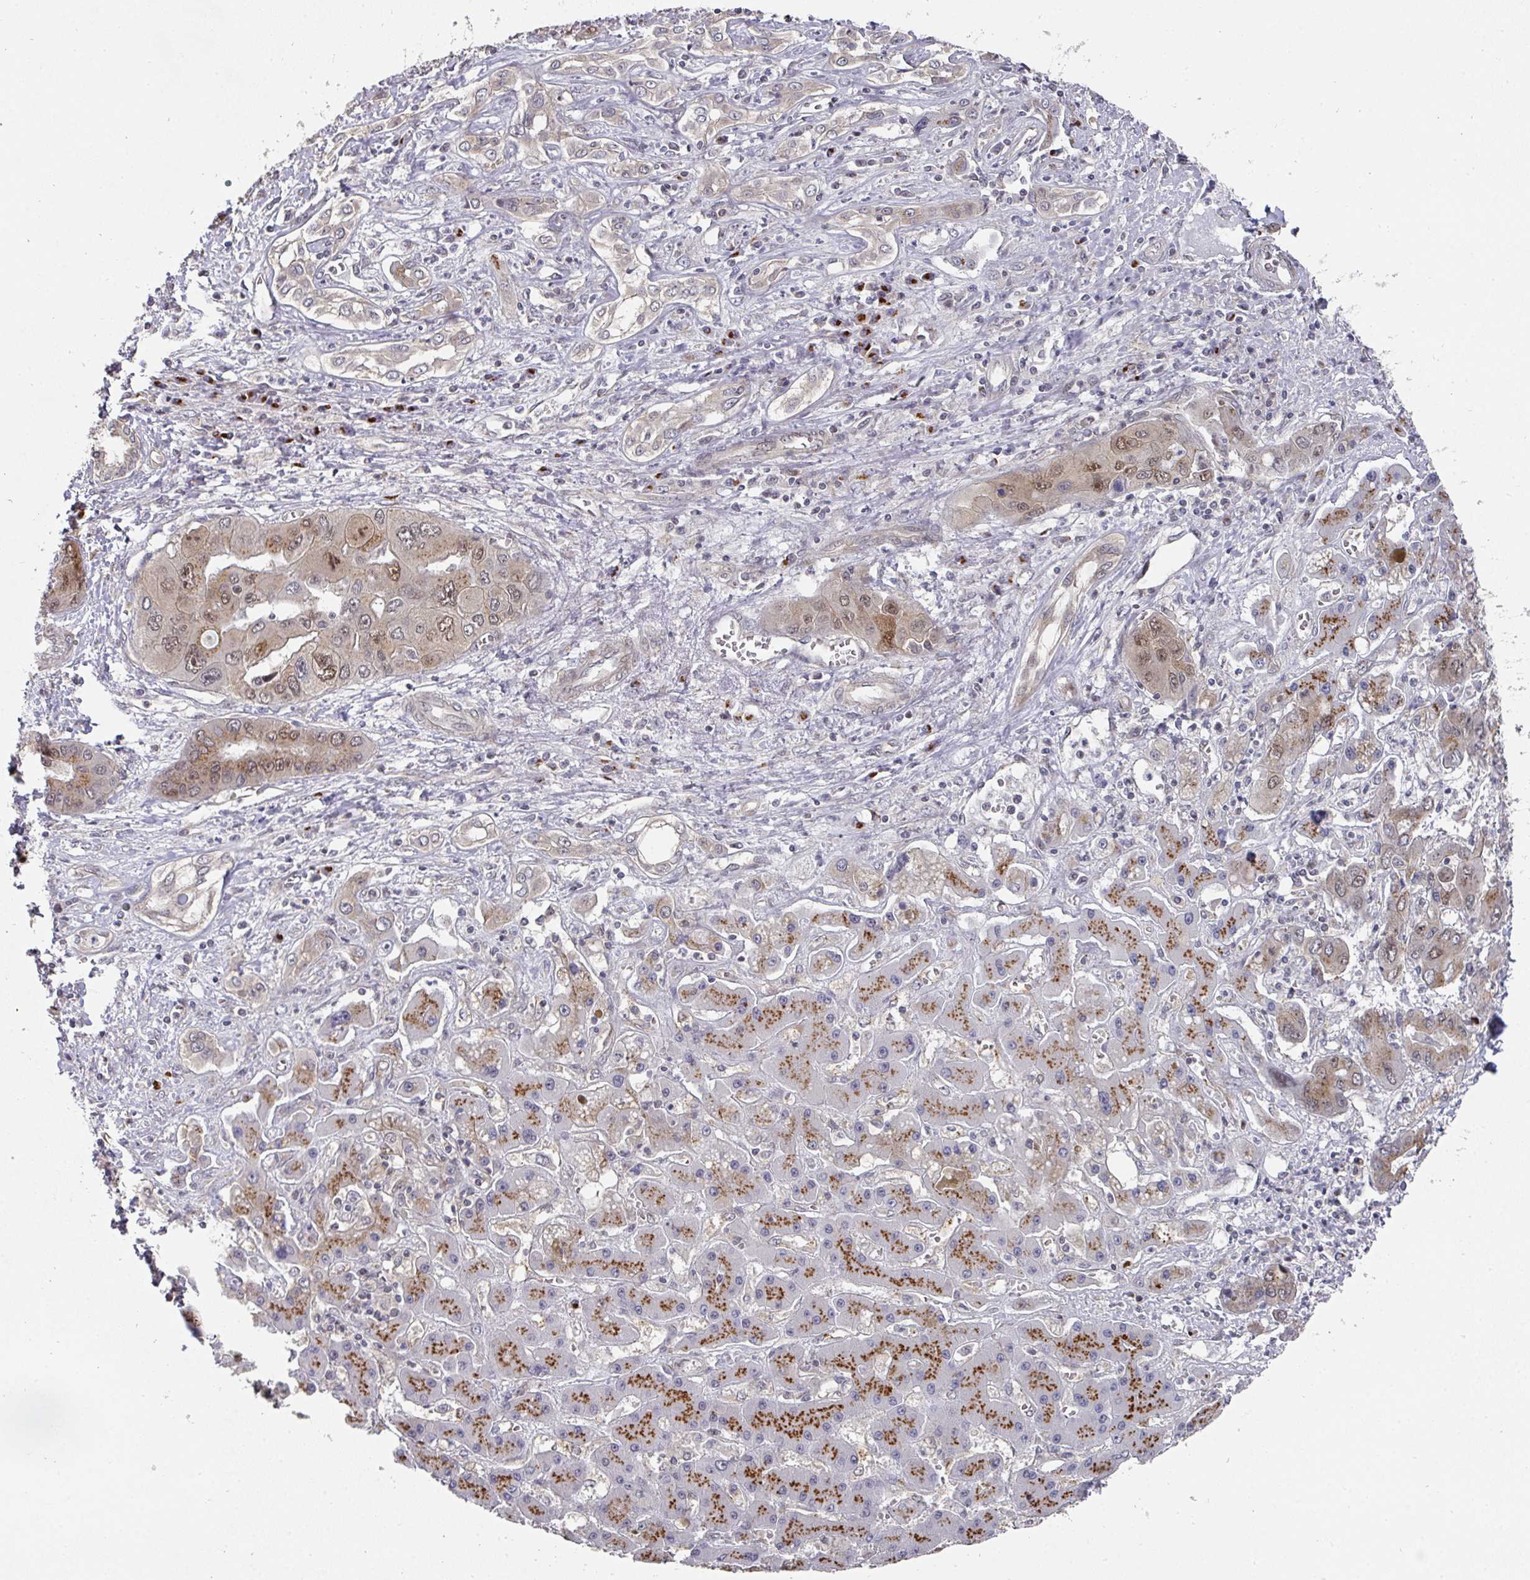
{"staining": {"intensity": "moderate", "quantity": "25%-75%", "location": "cytoplasmic/membranous,nuclear"}, "tissue": "liver cancer", "cell_type": "Tumor cells", "image_type": "cancer", "snomed": [{"axis": "morphology", "description": "Cholangiocarcinoma"}, {"axis": "topography", "description": "Liver"}], "caption": "Immunohistochemical staining of liver cholangiocarcinoma exhibits medium levels of moderate cytoplasmic/membranous and nuclear positivity in approximately 25%-75% of tumor cells. (DAB (3,3'-diaminobenzidine) IHC, brown staining for protein, blue staining for nuclei).", "gene": "C18orf25", "patient": {"sex": "male", "age": 67}}